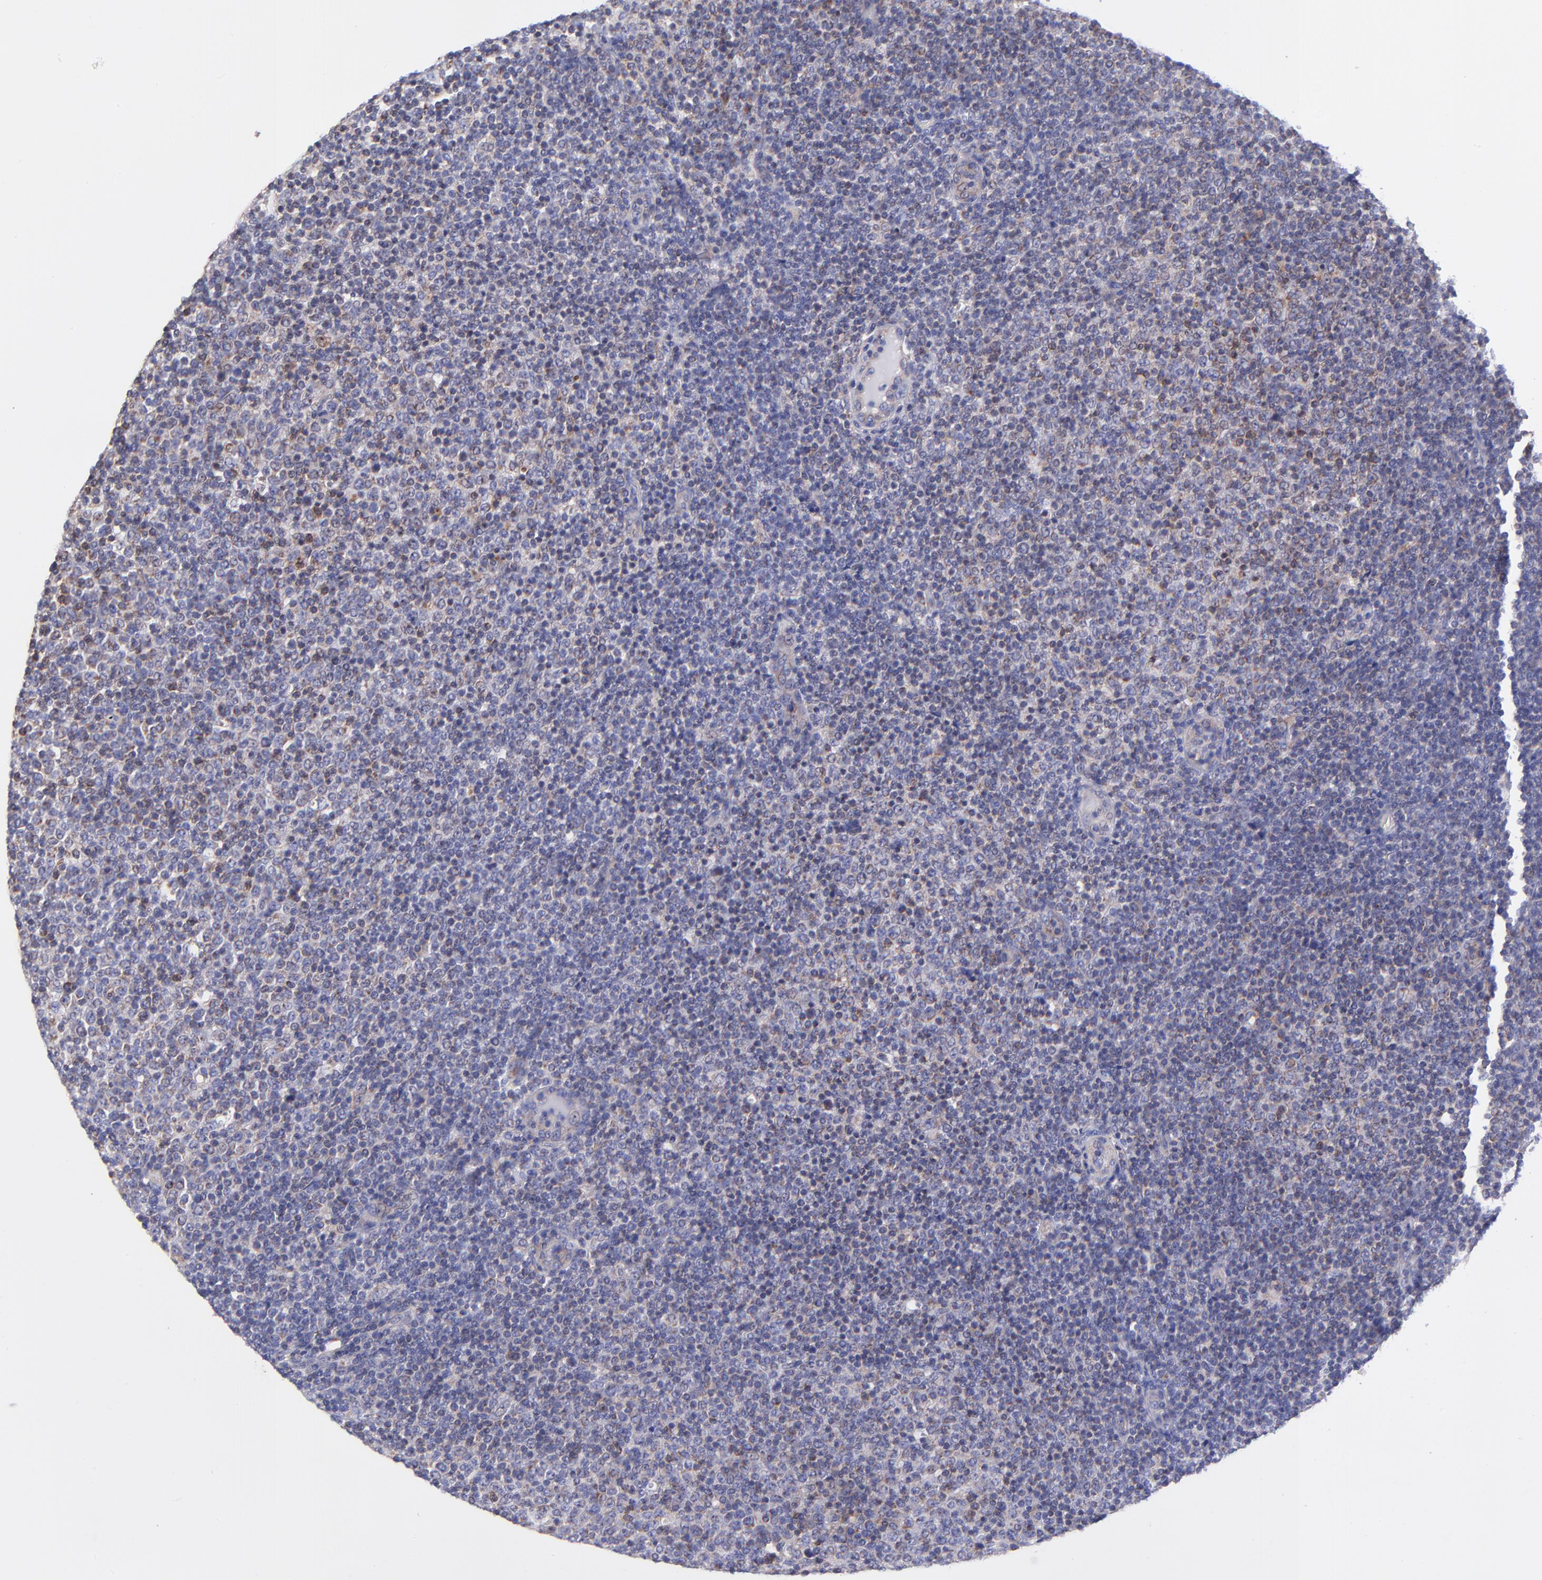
{"staining": {"intensity": "weak", "quantity": "<25%", "location": "cytoplasmic/membranous"}, "tissue": "lymphoma", "cell_type": "Tumor cells", "image_type": "cancer", "snomed": [{"axis": "morphology", "description": "Malignant lymphoma, non-Hodgkin's type, Low grade"}, {"axis": "topography", "description": "Lymph node"}], "caption": "Immunohistochemistry (IHC) of low-grade malignant lymphoma, non-Hodgkin's type displays no staining in tumor cells.", "gene": "NDUFB7", "patient": {"sex": "male", "age": 70}}